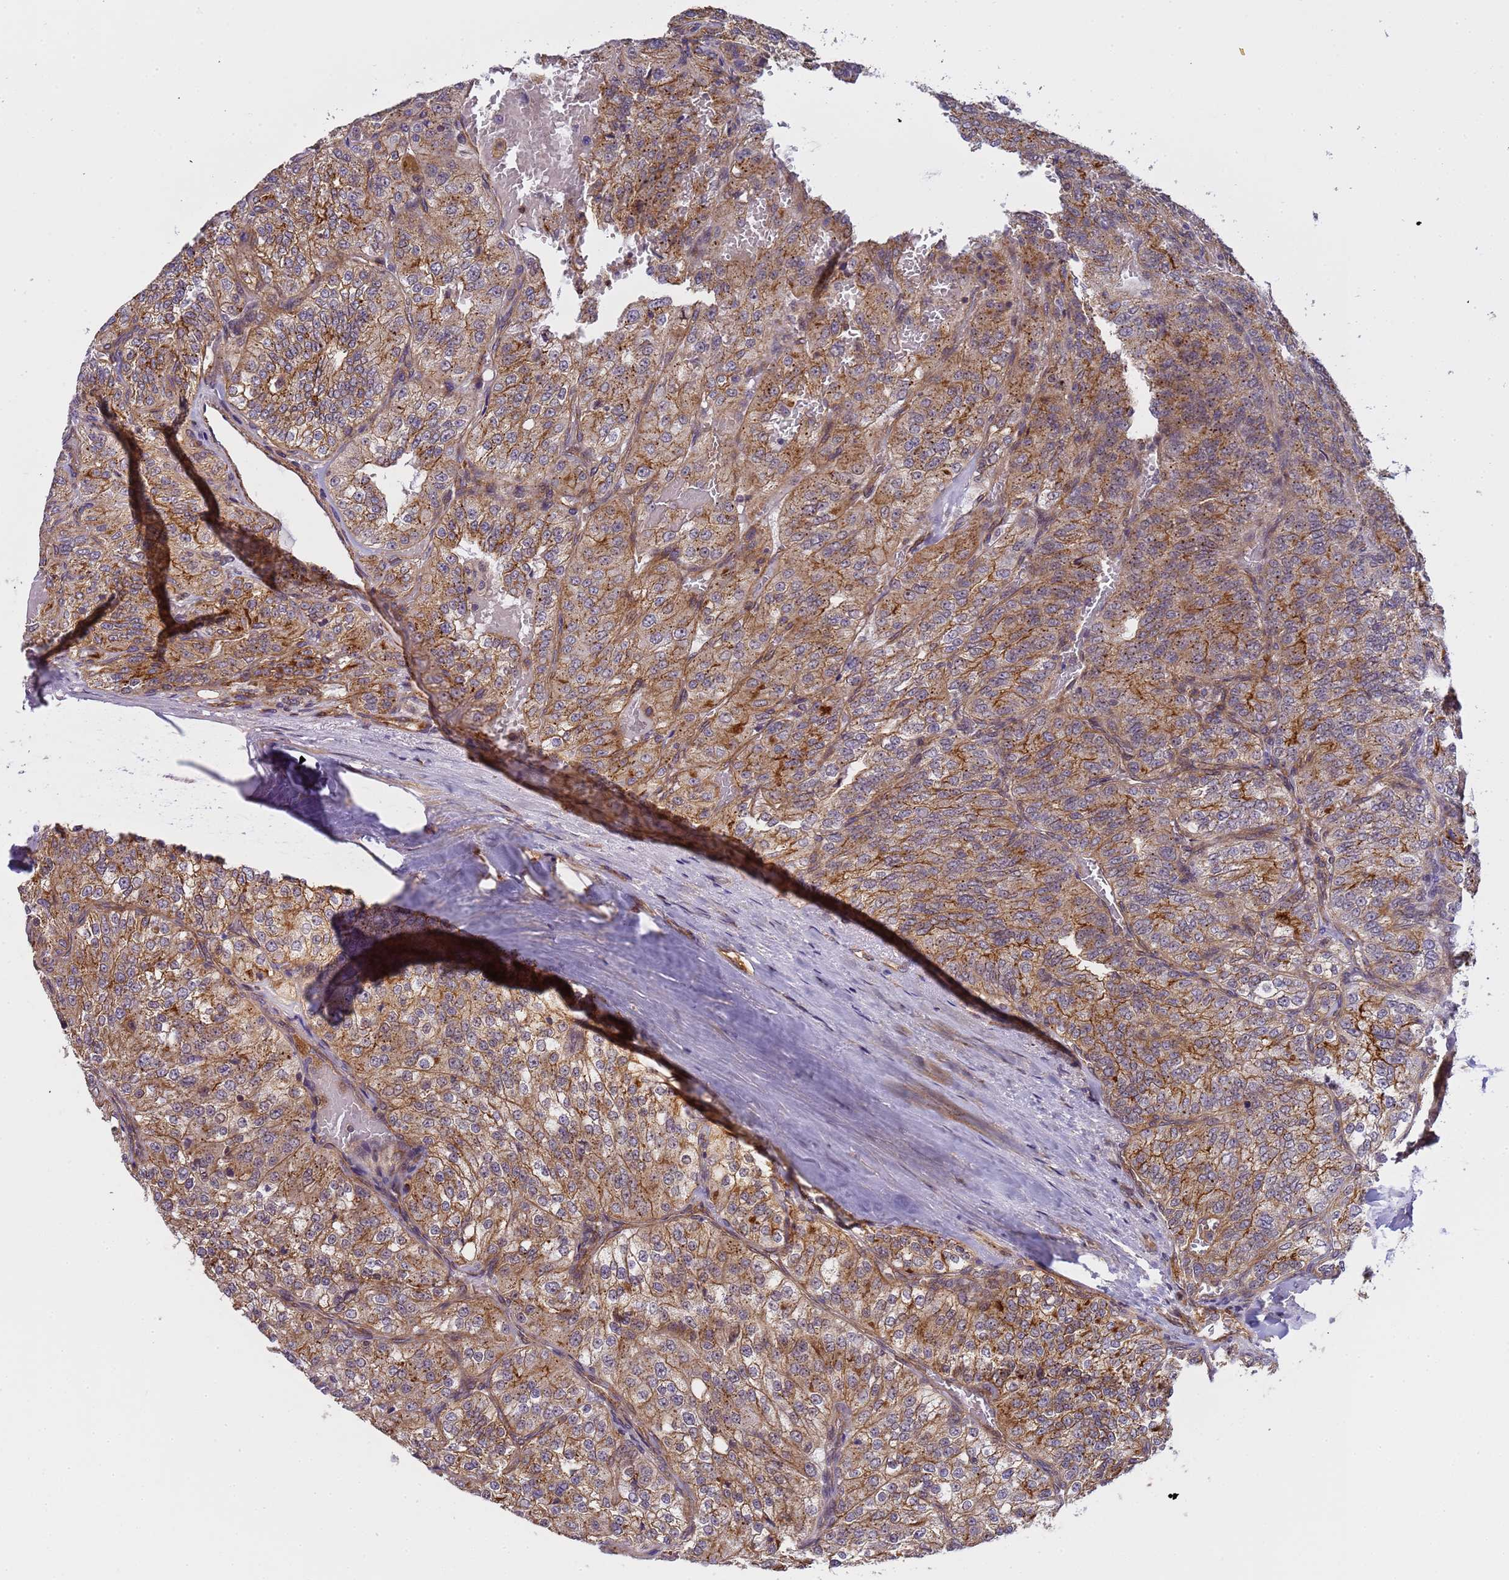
{"staining": {"intensity": "moderate", "quantity": ">75%", "location": "cytoplasmic/membranous"}, "tissue": "renal cancer", "cell_type": "Tumor cells", "image_type": "cancer", "snomed": [{"axis": "morphology", "description": "Adenocarcinoma, NOS"}, {"axis": "topography", "description": "Kidney"}], "caption": "Renal cancer (adenocarcinoma) stained with a protein marker shows moderate staining in tumor cells.", "gene": "EMC2", "patient": {"sex": "female", "age": 63}}